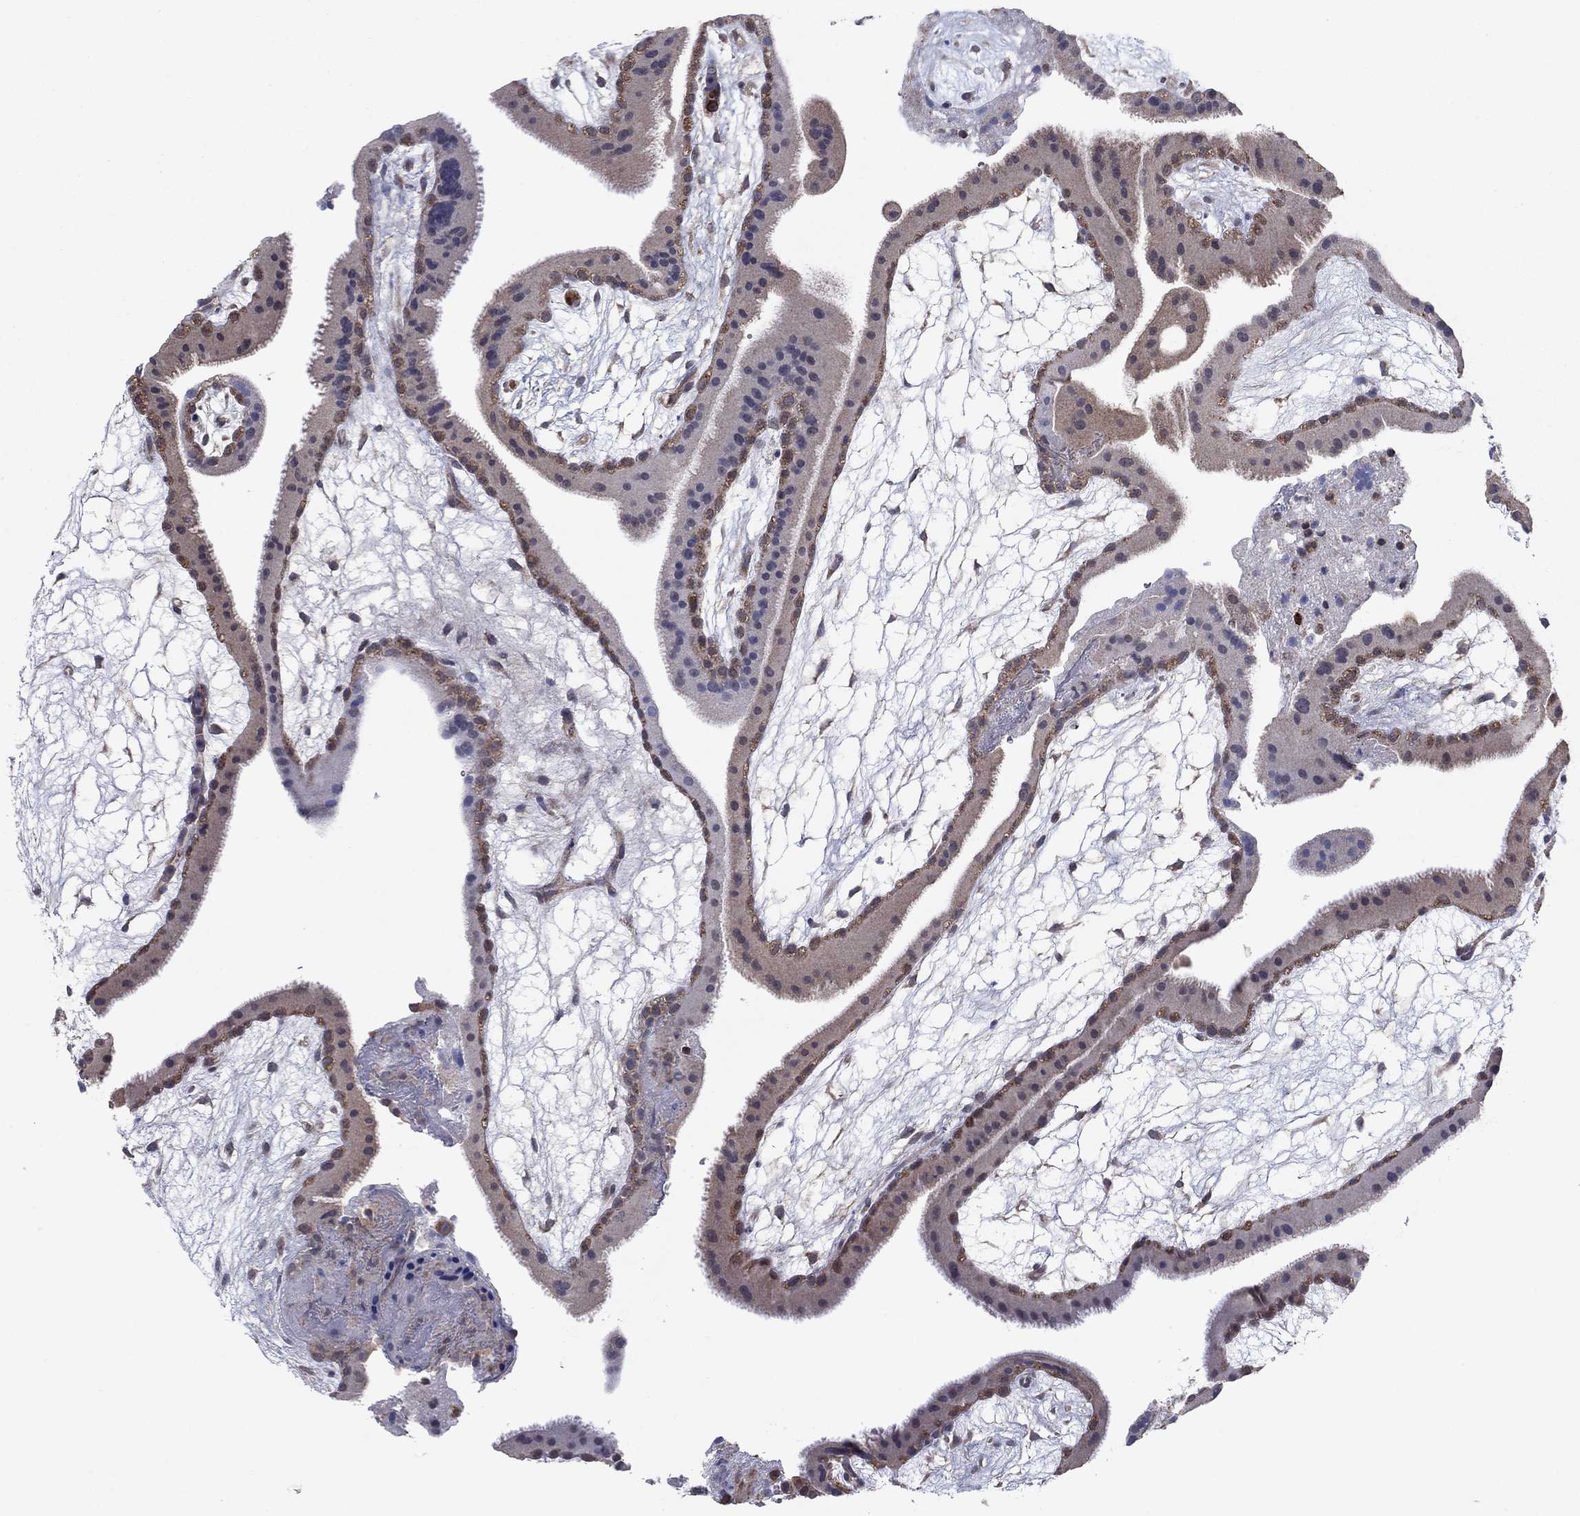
{"staining": {"intensity": "weak", "quantity": "25%-75%", "location": "cytoplasmic/membranous"}, "tissue": "placenta", "cell_type": "Decidual cells", "image_type": "normal", "snomed": [{"axis": "morphology", "description": "Normal tissue, NOS"}, {"axis": "topography", "description": "Placenta"}], "caption": "A low amount of weak cytoplasmic/membranous positivity is appreciated in about 25%-75% of decidual cells in benign placenta. (Stains: DAB in brown, nuclei in blue, Microscopy: brightfield microscopy at high magnification).", "gene": "GRHPR", "patient": {"sex": "female", "age": 19}}